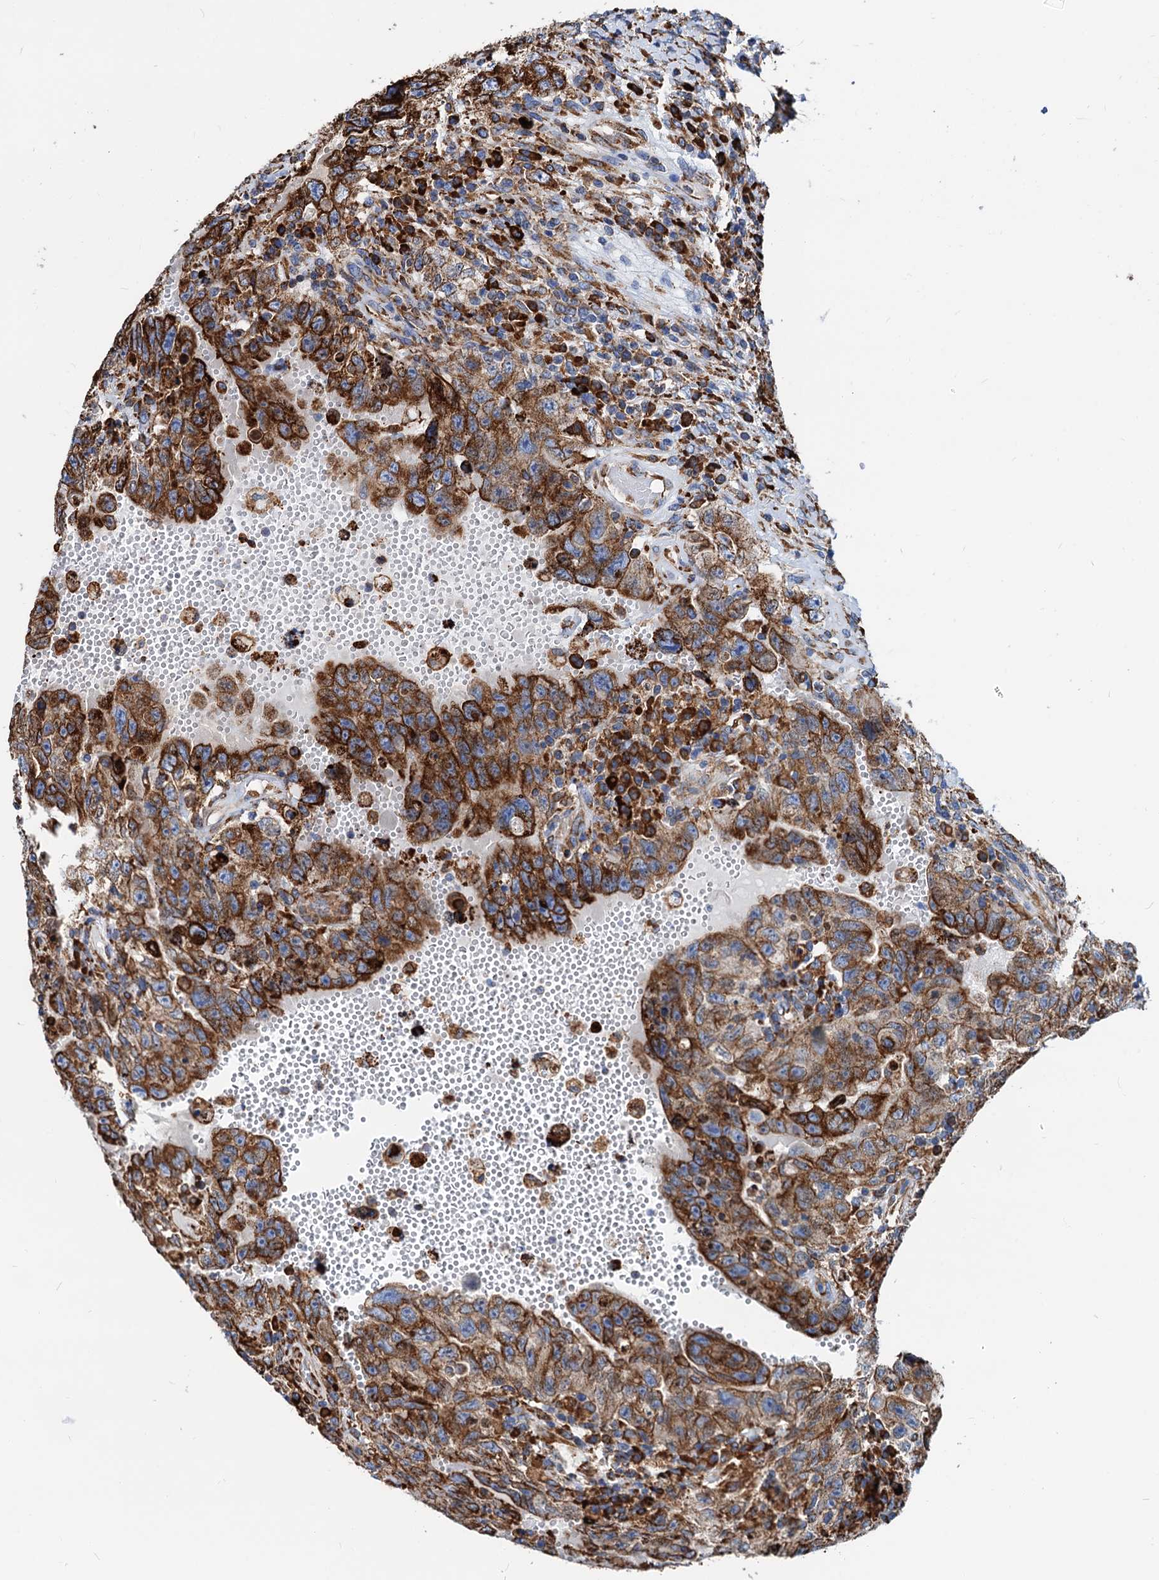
{"staining": {"intensity": "strong", "quantity": ">75%", "location": "cytoplasmic/membranous"}, "tissue": "testis cancer", "cell_type": "Tumor cells", "image_type": "cancer", "snomed": [{"axis": "morphology", "description": "Carcinoma, Embryonal, NOS"}, {"axis": "topography", "description": "Testis"}], "caption": "Testis cancer (embryonal carcinoma) was stained to show a protein in brown. There is high levels of strong cytoplasmic/membranous expression in approximately >75% of tumor cells. (DAB (3,3'-diaminobenzidine) IHC with brightfield microscopy, high magnification).", "gene": "HSPA5", "patient": {"sex": "male", "age": 26}}